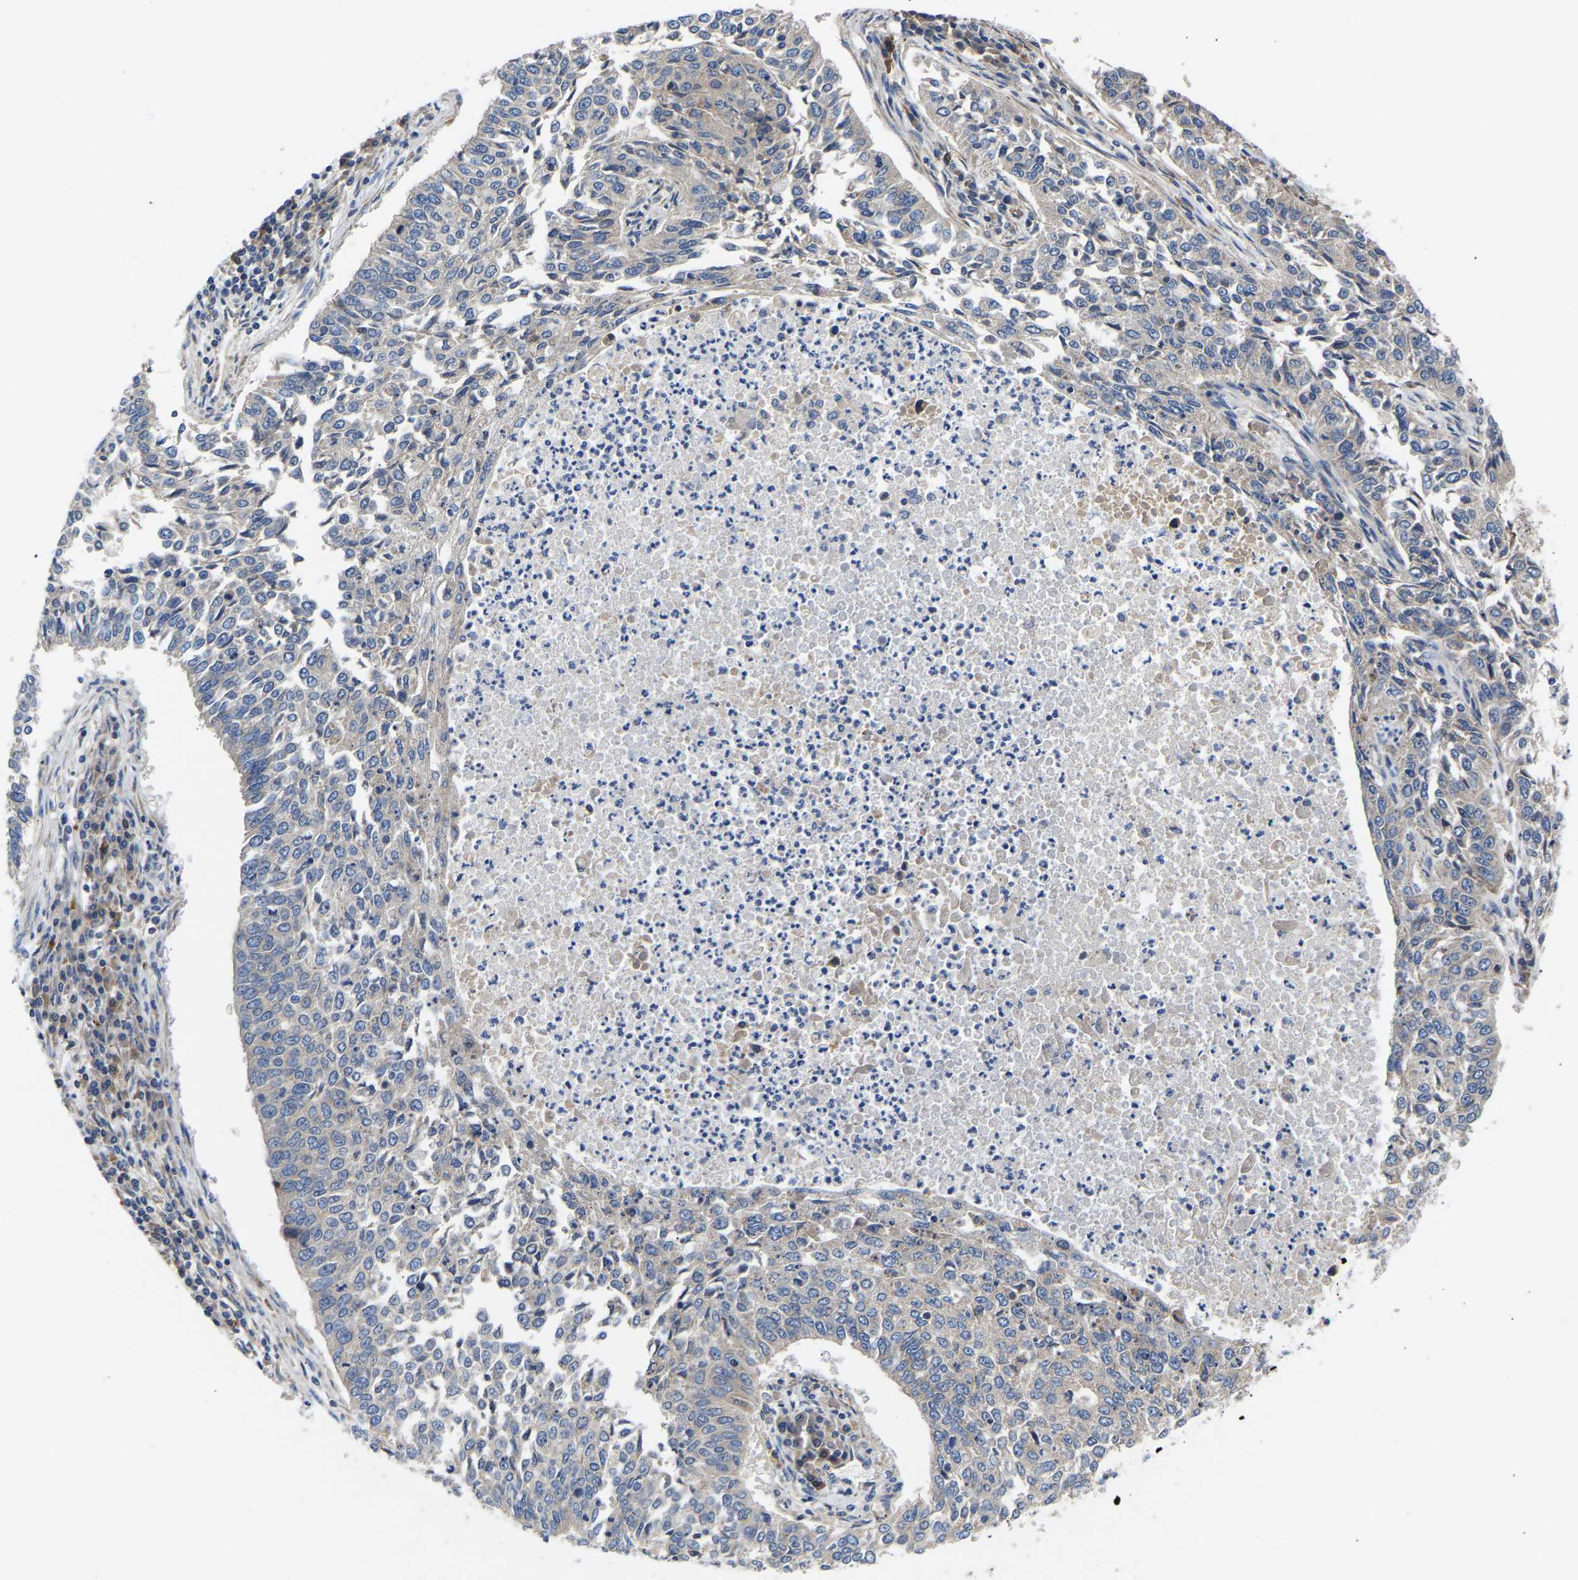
{"staining": {"intensity": "negative", "quantity": "none", "location": "none"}, "tissue": "lung cancer", "cell_type": "Tumor cells", "image_type": "cancer", "snomed": [{"axis": "morphology", "description": "Normal tissue, NOS"}, {"axis": "morphology", "description": "Squamous cell carcinoma, NOS"}, {"axis": "topography", "description": "Cartilage tissue"}, {"axis": "topography", "description": "Bronchus"}, {"axis": "topography", "description": "Lung"}], "caption": "Squamous cell carcinoma (lung) stained for a protein using IHC exhibits no staining tumor cells.", "gene": "AIMP2", "patient": {"sex": "female", "age": 49}}